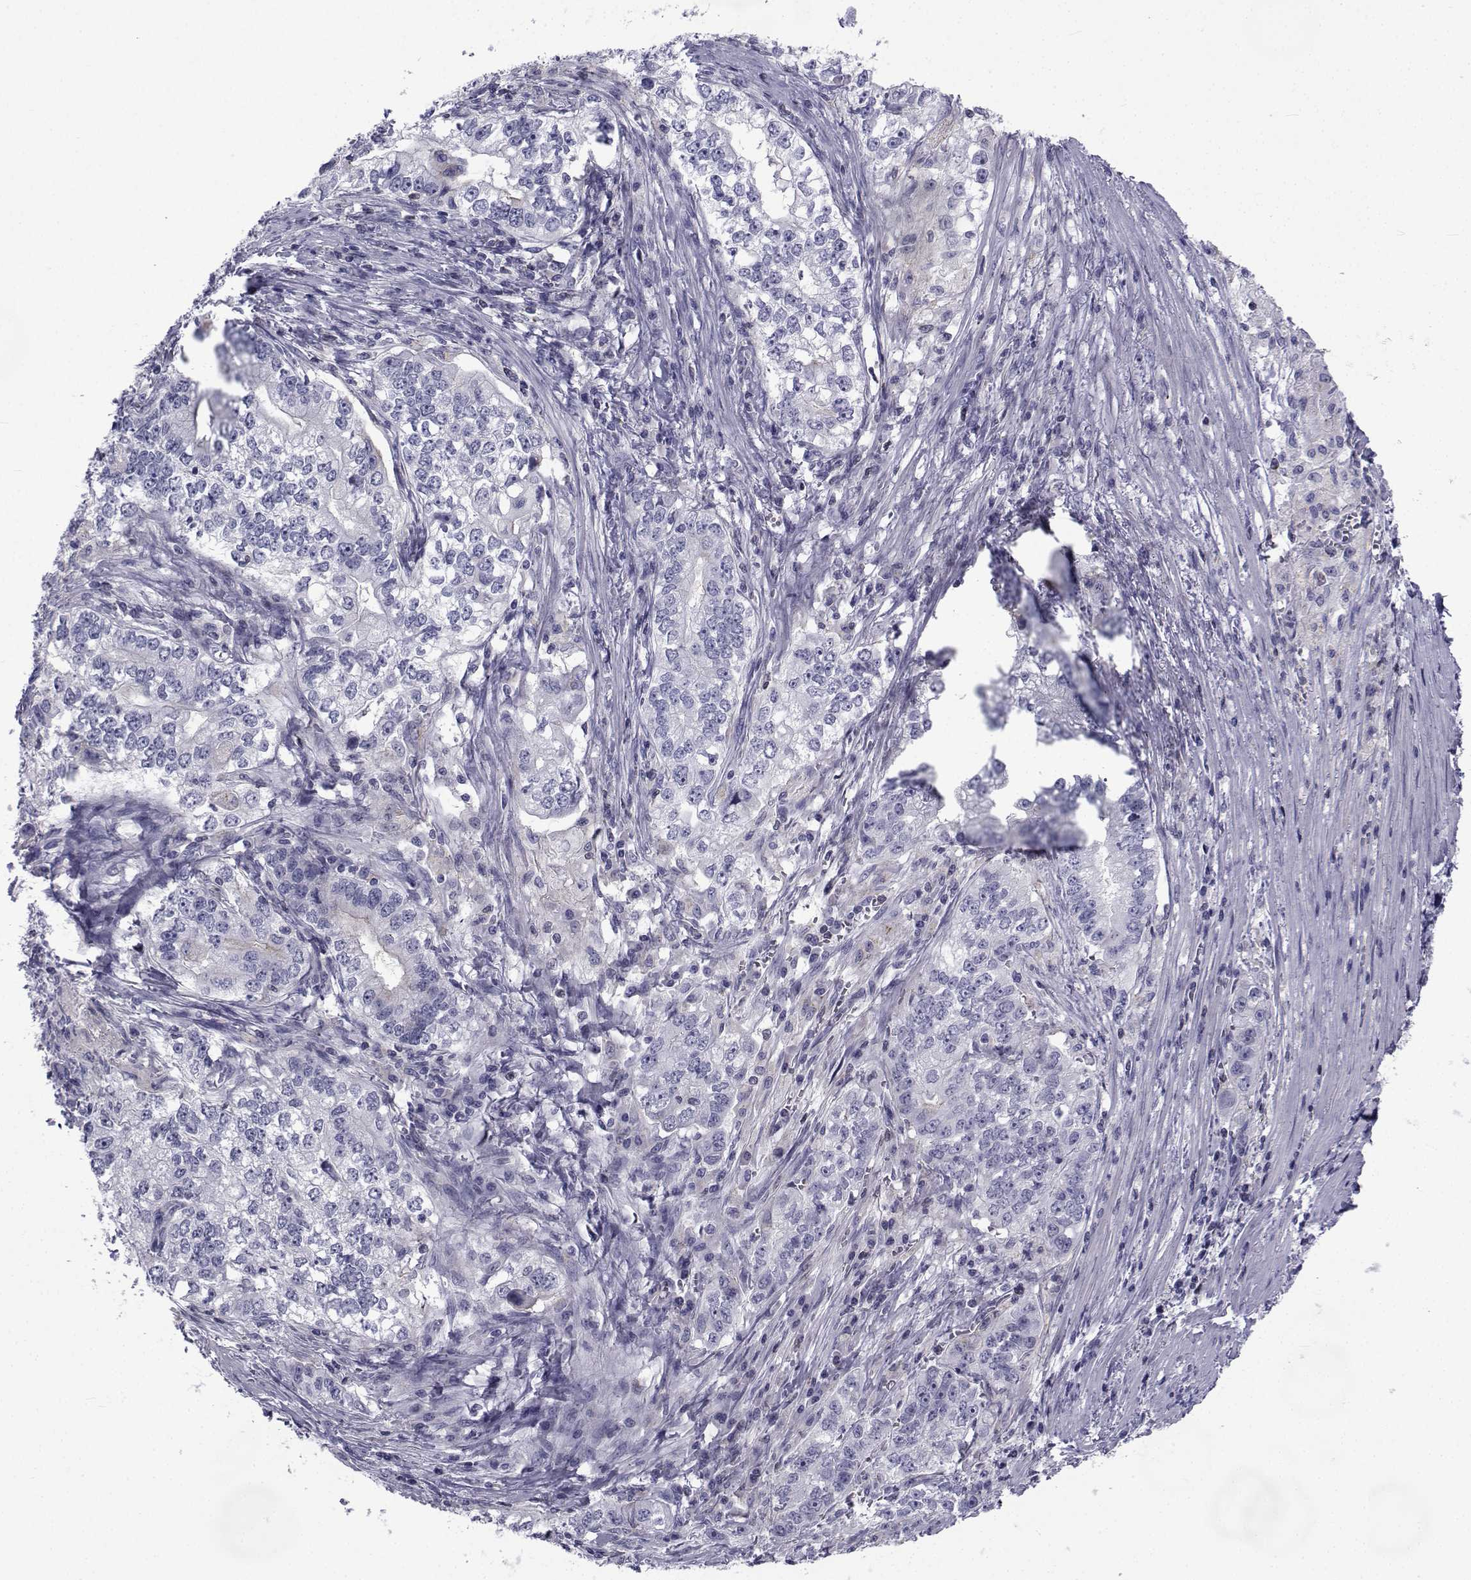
{"staining": {"intensity": "negative", "quantity": "none", "location": "none"}, "tissue": "stomach cancer", "cell_type": "Tumor cells", "image_type": "cancer", "snomed": [{"axis": "morphology", "description": "Adenocarcinoma, NOS"}, {"axis": "topography", "description": "Stomach, lower"}], "caption": "Image shows no protein staining in tumor cells of stomach cancer tissue.", "gene": "PDE6H", "patient": {"sex": "female", "age": 72}}